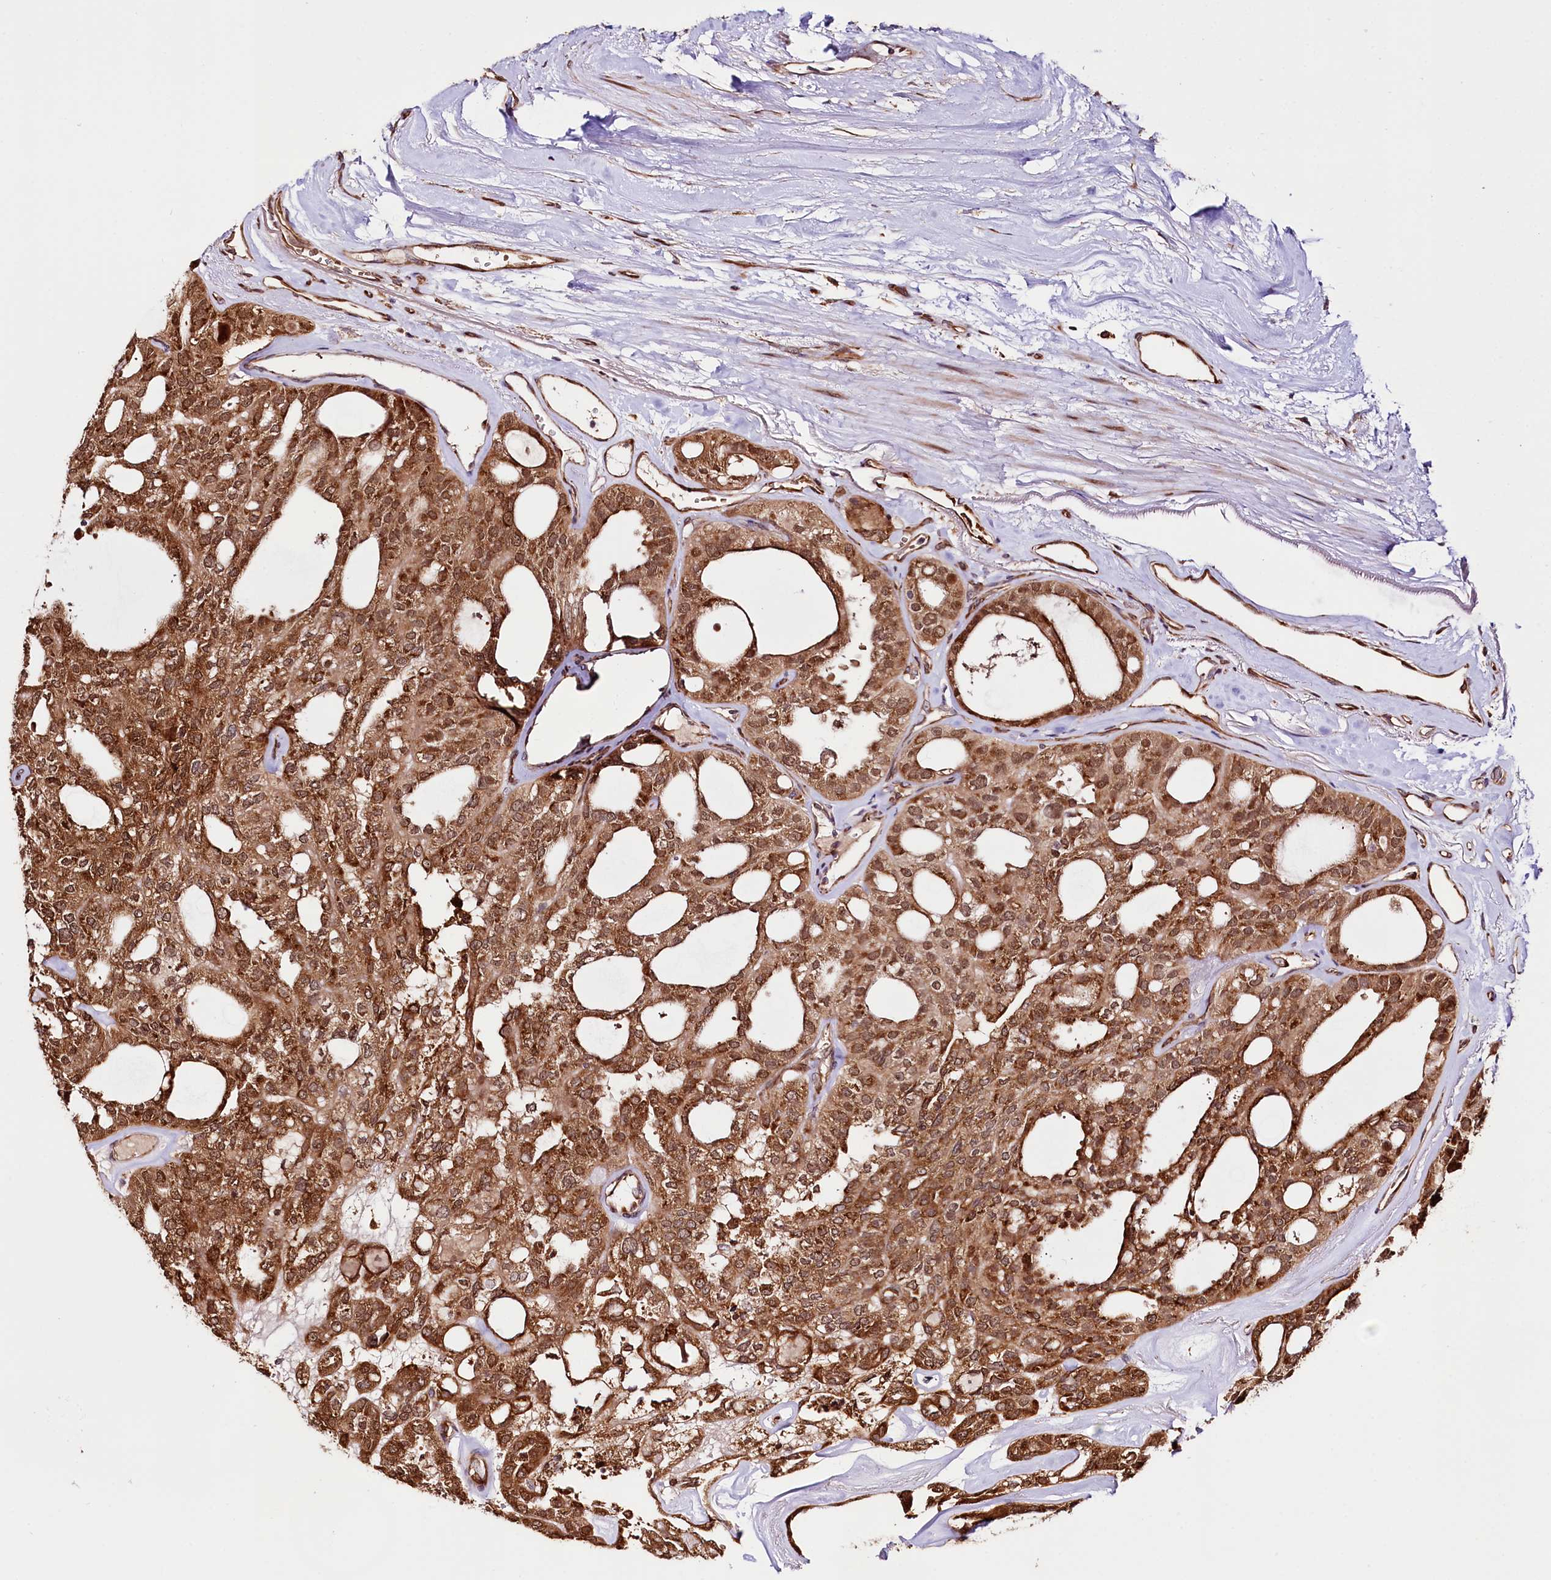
{"staining": {"intensity": "moderate", "quantity": ">75%", "location": "cytoplasmic/membranous,nuclear"}, "tissue": "thyroid cancer", "cell_type": "Tumor cells", "image_type": "cancer", "snomed": [{"axis": "morphology", "description": "Follicular adenoma carcinoma, NOS"}, {"axis": "topography", "description": "Thyroid gland"}], "caption": "About >75% of tumor cells in thyroid cancer display moderate cytoplasmic/membranous and nuclear protein staining as visualized by brown immunohistochemical staining.", "gene": "CUTC", "patient": {"sex": "male", "age": 75}}